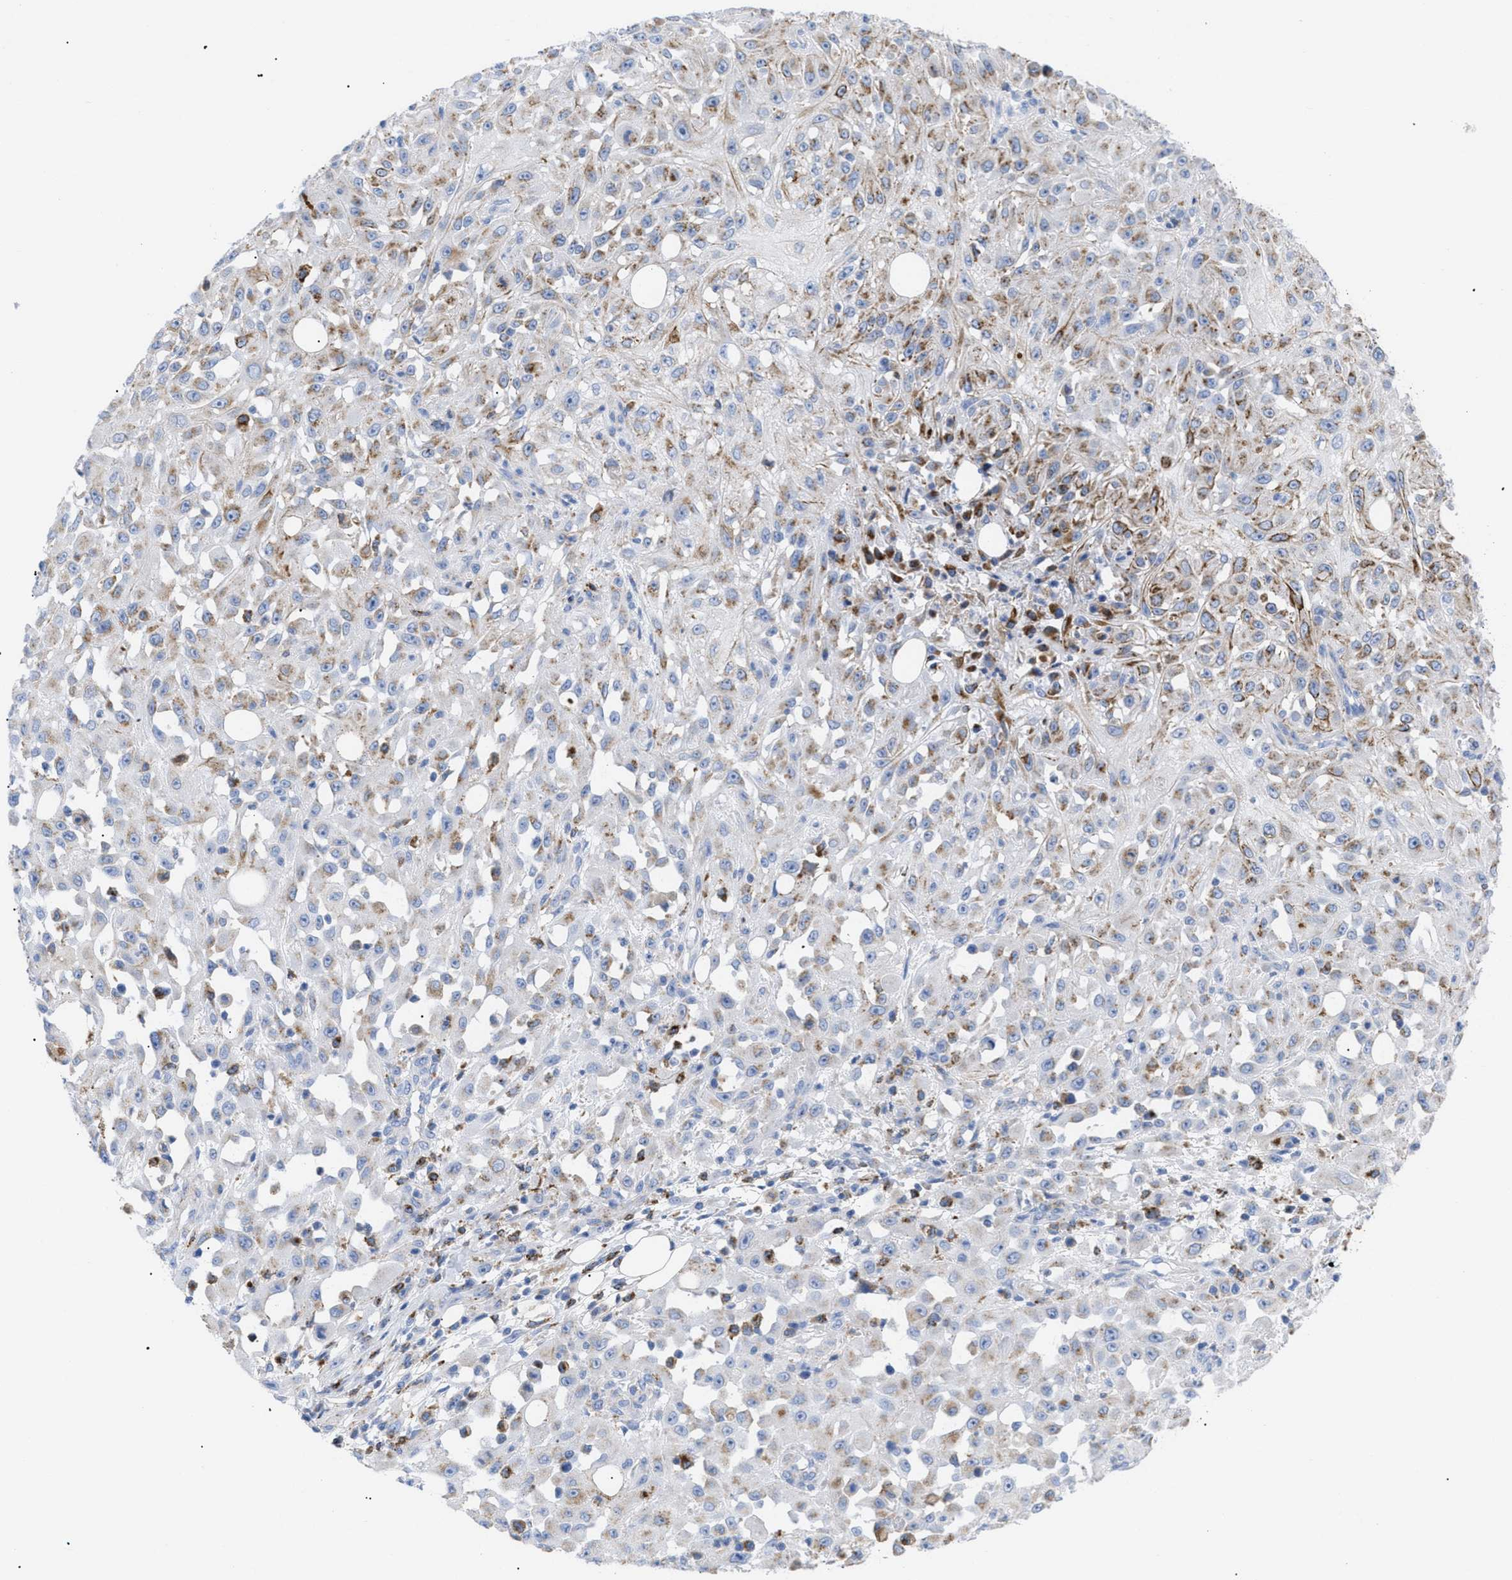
{"staining": {"intensity": "moderate", "quantity": "25%-75%", "location": "cytoplasmic/membranous"}, "tissue": "skin cancer", "cell_type": "Tumor cells", "image_type": "cancer", "snomed": [{"axis": "morphology", "description": "Squamous cell carcinoma, NOS"}, {"axis": "morphology", "description": "Squamous cell carcinoma, metastatic, NOS"}, {"axis": "topography", "description": "Skin"}, {"axis": "topography", "description": "Lymph node"}], "caption": "Moderate cytoplasmic/membranous protein expression is seen in about 25%-75% of tumor cells in metastatic squamous cell carcinoma (skin).", "gene": "DRAM2", "patient": {"sex": "male", "age": 75}}